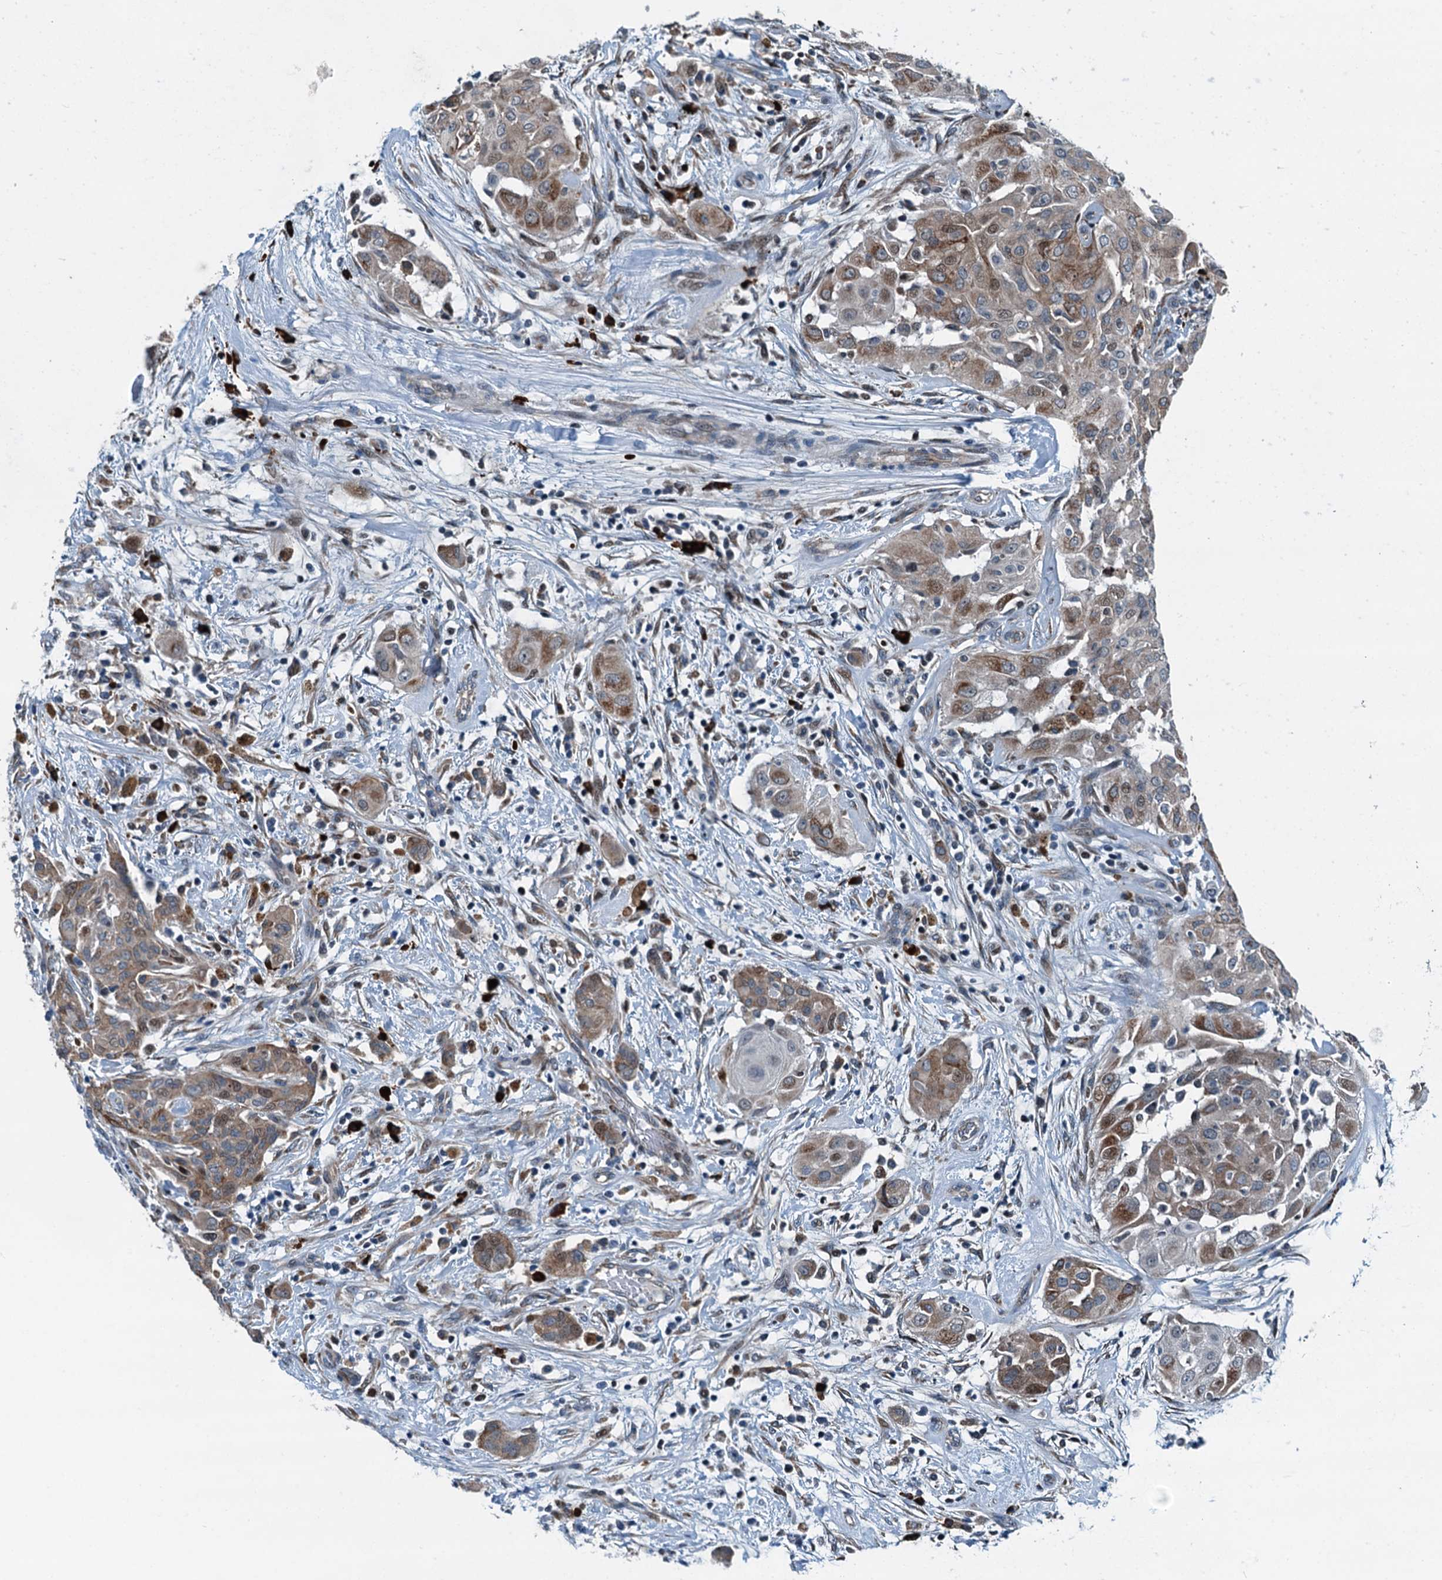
{"staining": {"intensity": "weak", "quantity": ">75%", "location": "cytoplasmic/membranous"}, "tissue": "thyroid cancer", "cell_type": "Tumor cells", "image_type": "cancer", "snomed": [{"axis": "morphology", "description": "Papillary adenocarcinoma, NOS"}, {"axis": "topography", "description": "Thyroid gland"}], "caption": "A brown stain labels weak cytoplasmic/membranous positivity of a protein in thyroid papillary adenocarcinoma tumor cells. The staining was performed using DAB, with brown indicating positive protein expression. Nuclei are stained blue with hematoxylin.", "gene": "TAMALIN", "patient": {"sex": "female", "age": 59}}